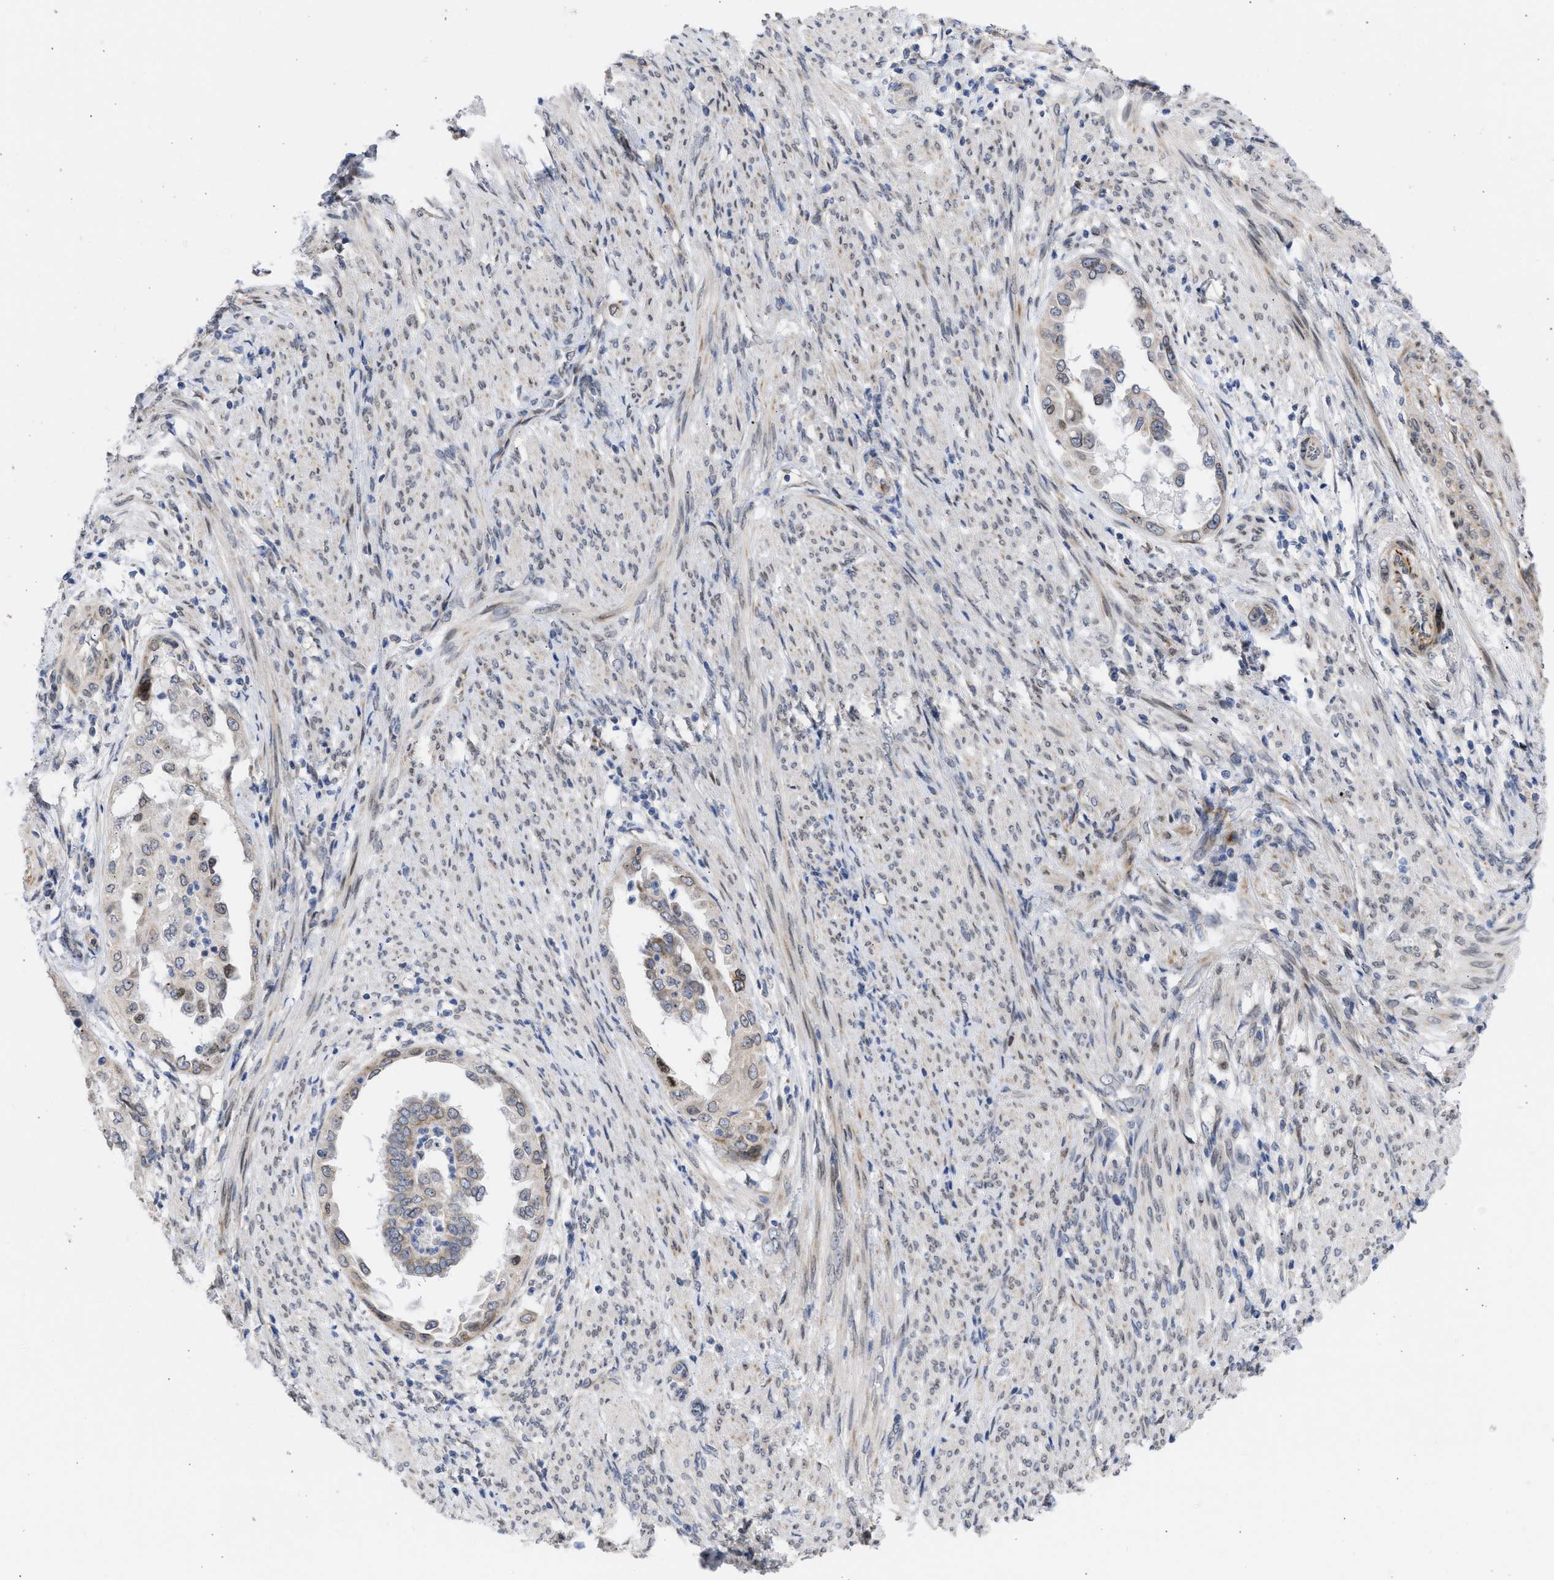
{"staining": {"intensity": "weak", "quantity": "<25%", "location": "cytoplasmic/membranous,nuclear"}, "tissue": "endometrial cancer", "cell_type": "Tumor cells", "image_type": "cancer", "snomed": [{"axis": "morphology", "description": "Adenocarcinoma, NOS"}, {"axis": "topography", "description": "Endometrium"}], "caption": "Tumor cells show no significant protein staining in endometrial adenocarcinoma. (DAB immunohistochemistry visualized using brightfield microscopy, high magnification).", "gene": "NUP35", "patient": {"sex": "female", "age": 85}}